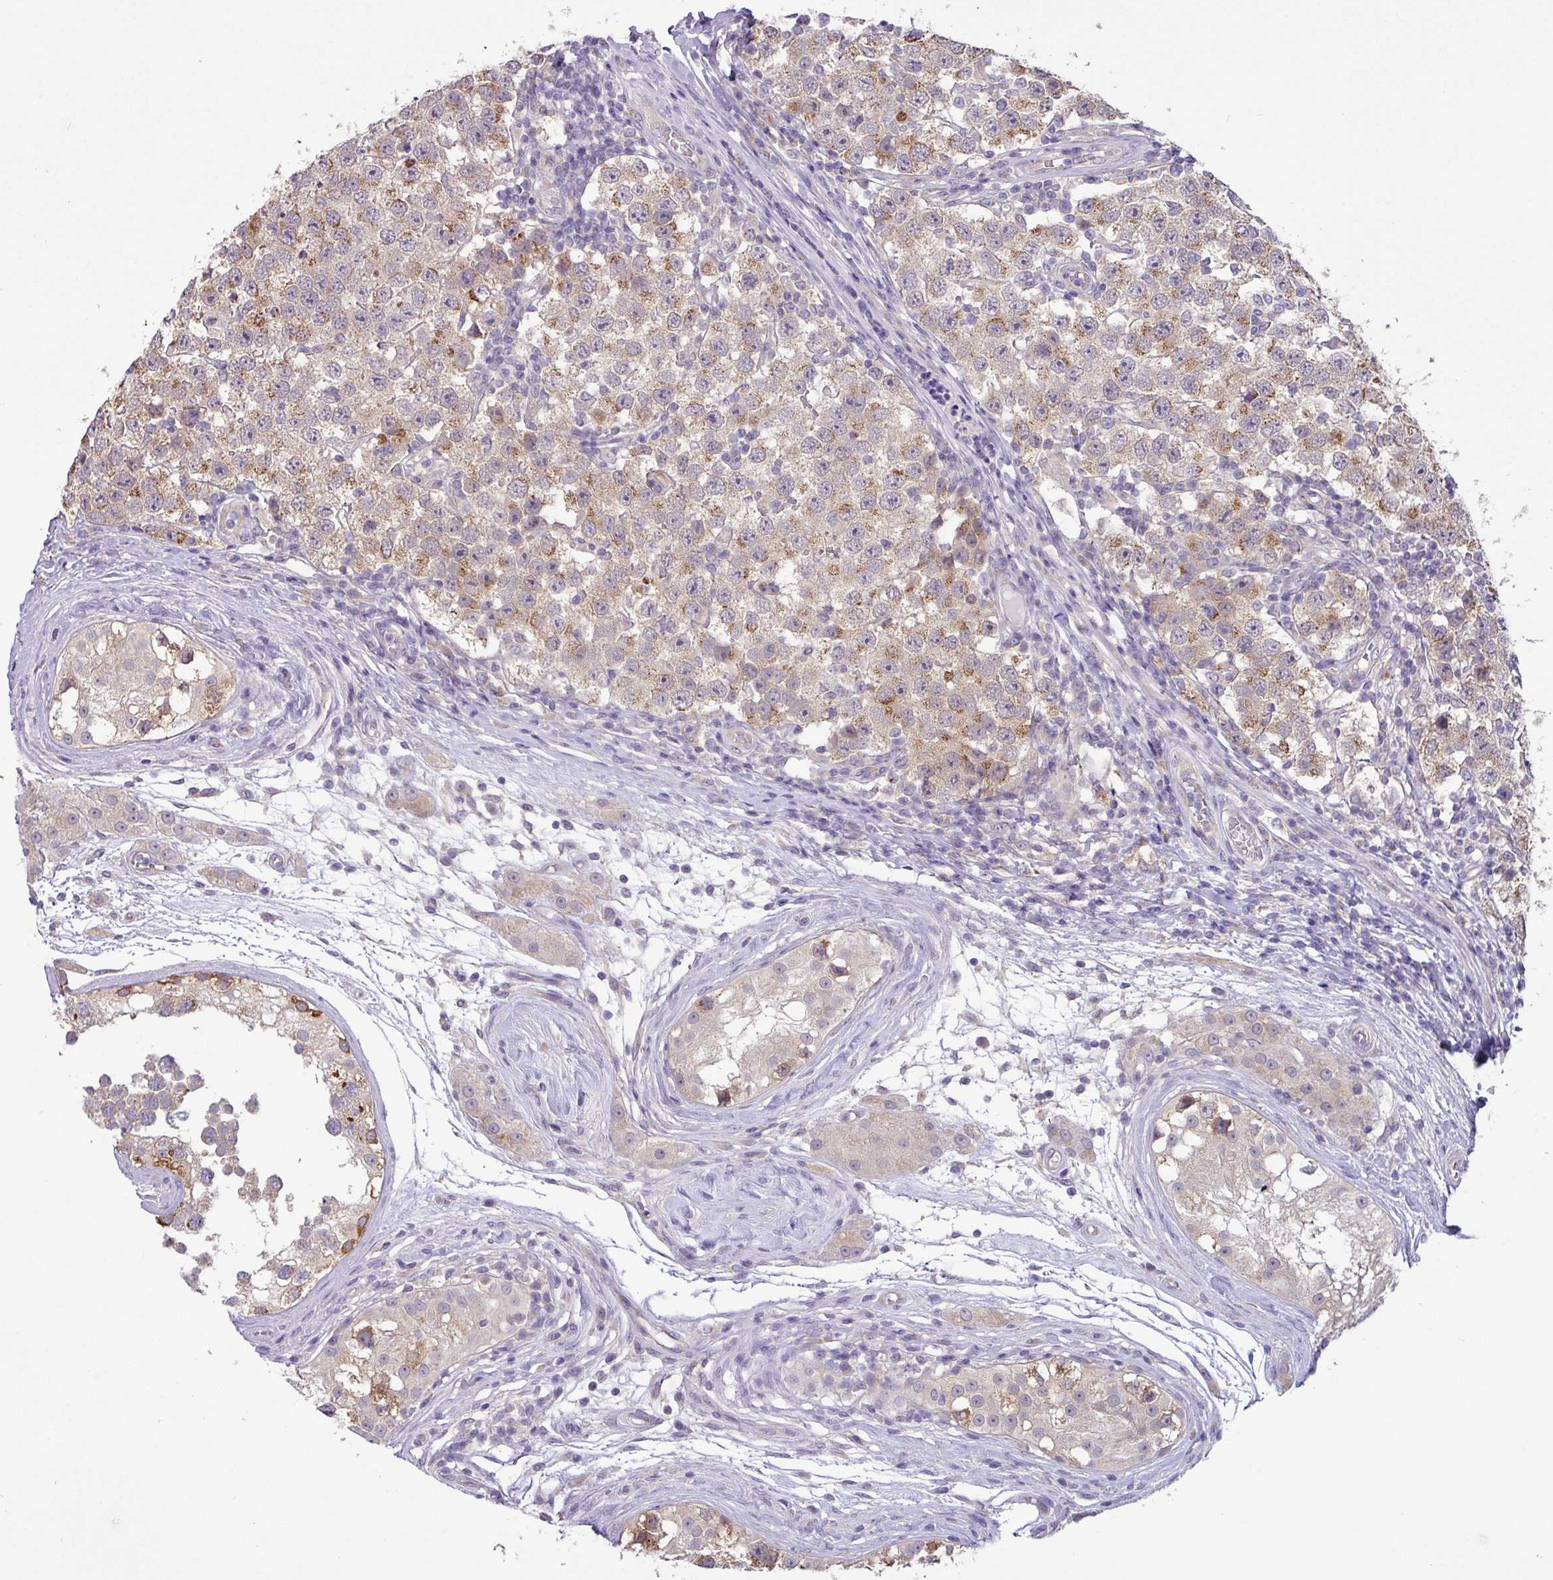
{"staining": {"intensity": "moderate", "quantity": "25%-75%", "location": "cytoplasmic/membranous"}, "tissue": "testis cancer", "cell_type": "Tumor cells", "image_type": "cancer", "snomed": [{"axis": "morphology", "description": "Seminoma, NOS"}, {"axis": "topography", "description": "Testis"}], "caption": "Testis cancer was stained to show a protein in brown. There is medium levels of moderate cytoplasmic/membranous staining in approximately 25%-75% of tumor cells.", "gene": "GALNT12", "patient": {"sex": "male", "age": 34}}